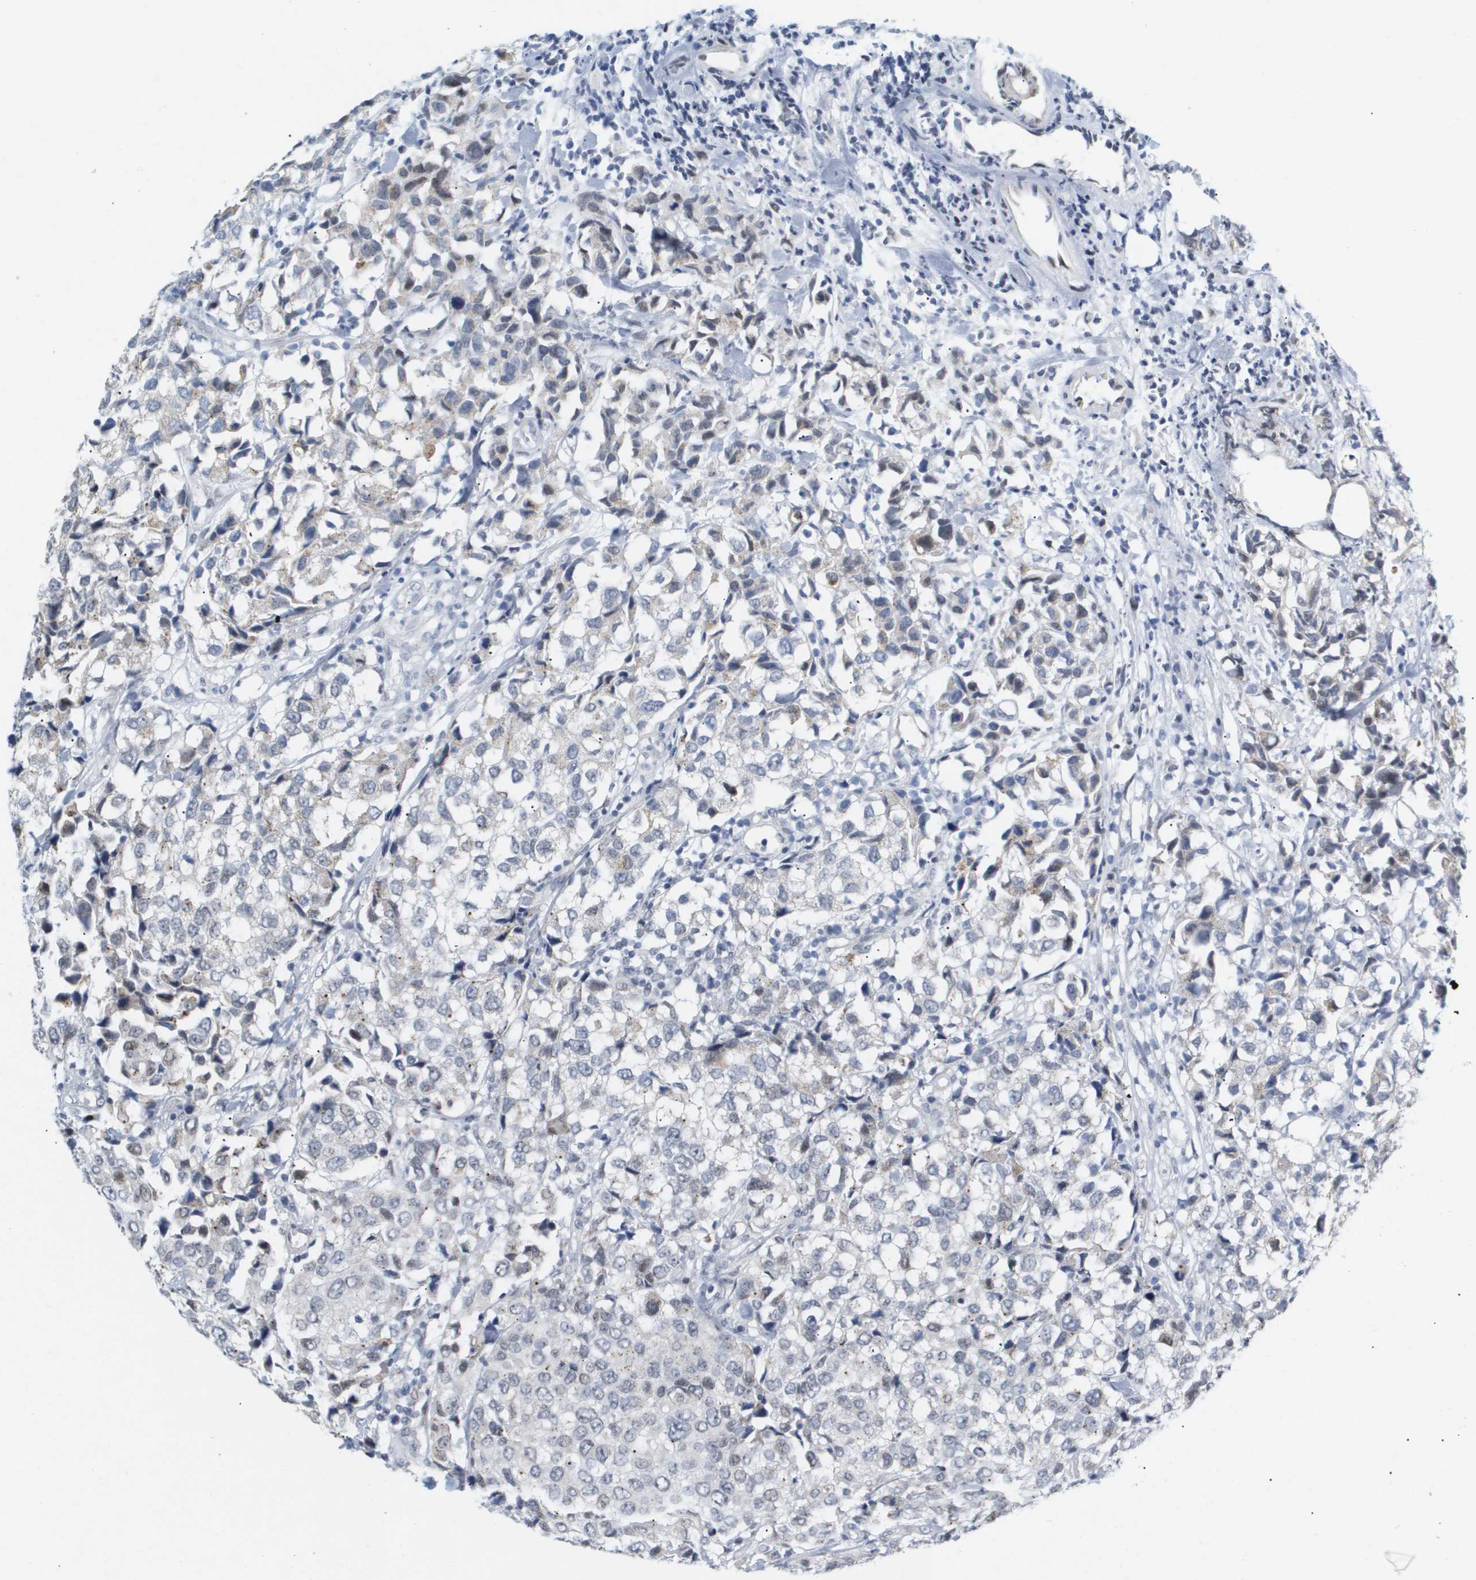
{"staining": {"intensity": "weak", "quantity": "<25%", "location": "nuclear"}, "tissue": "urothelial cancer", "cell_type": "Tumor cells", "image_type": "cancer", "snomed": [{"axis": "morphology", "description": "Urothelial carcinoma, High grade"}, {"axis": "topography", "description": "Urinary bladder"}], "caption": "Immunohistochemical staining of human high-grade urothelial carcinoma shows no significant staining in tumor cells.", "gene": "PPARD", "patient": {"sex": "female", "age": 75}}